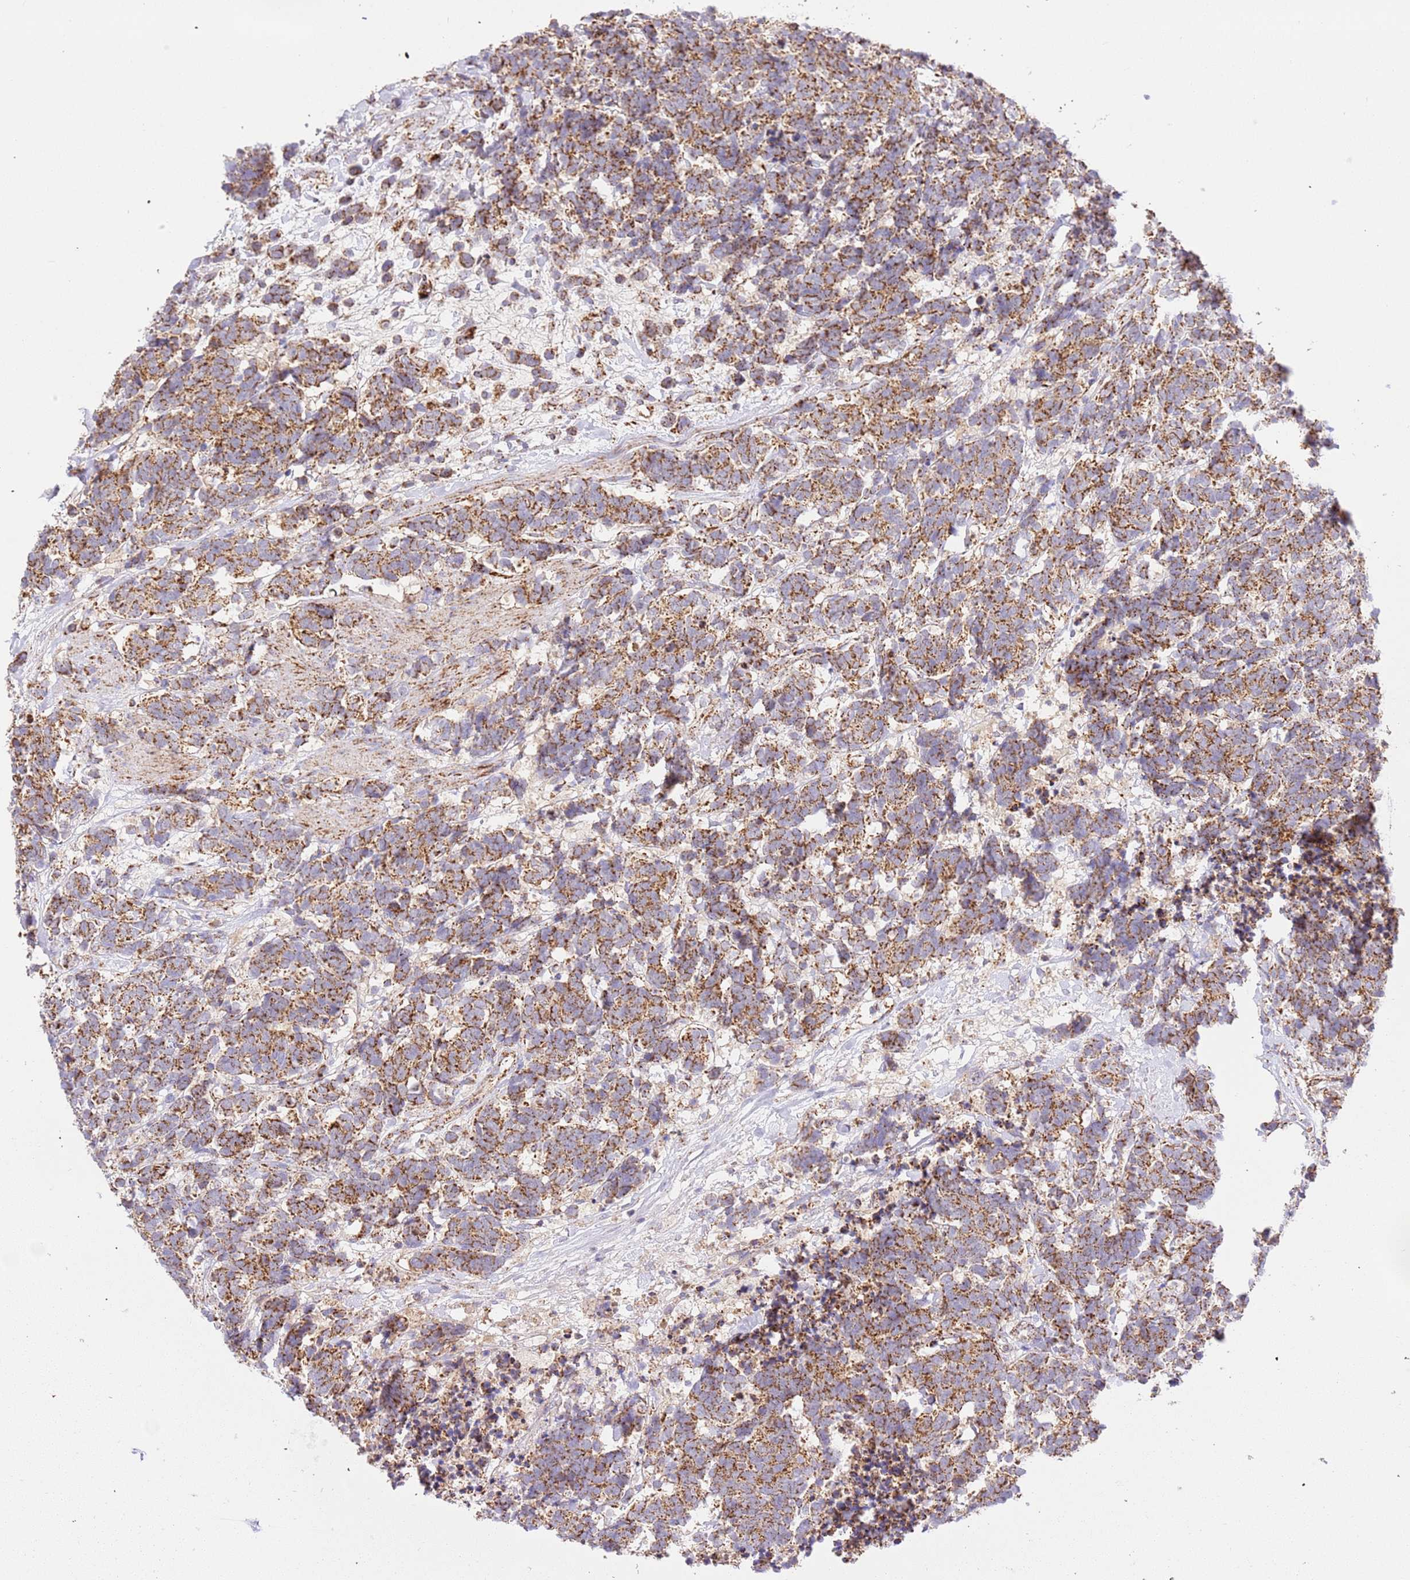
{"staining": {"intensity": "moderate", "quantity": ">75%", "location": "cytoplasmic/membranous"}, "tissue": "carcinoid", "cell_type": "Tumor cells", "image_type": "cancer", "snomed": [{"axis": "morphology", "description": "Carcinoma, NOS"}, {"axis": "morphology", "description": "Carcinoid, malignant, NOS"}, {"axis": "topography", "description": "Prostate"}], "caption": "Immunohistochemical staining of carcinoma shows moderate cytoplasmic/membranous protein staining in about >75% of tumor cells.", "gene": "ZBTB39", "patient": {"sex": "male", "age": 57}}